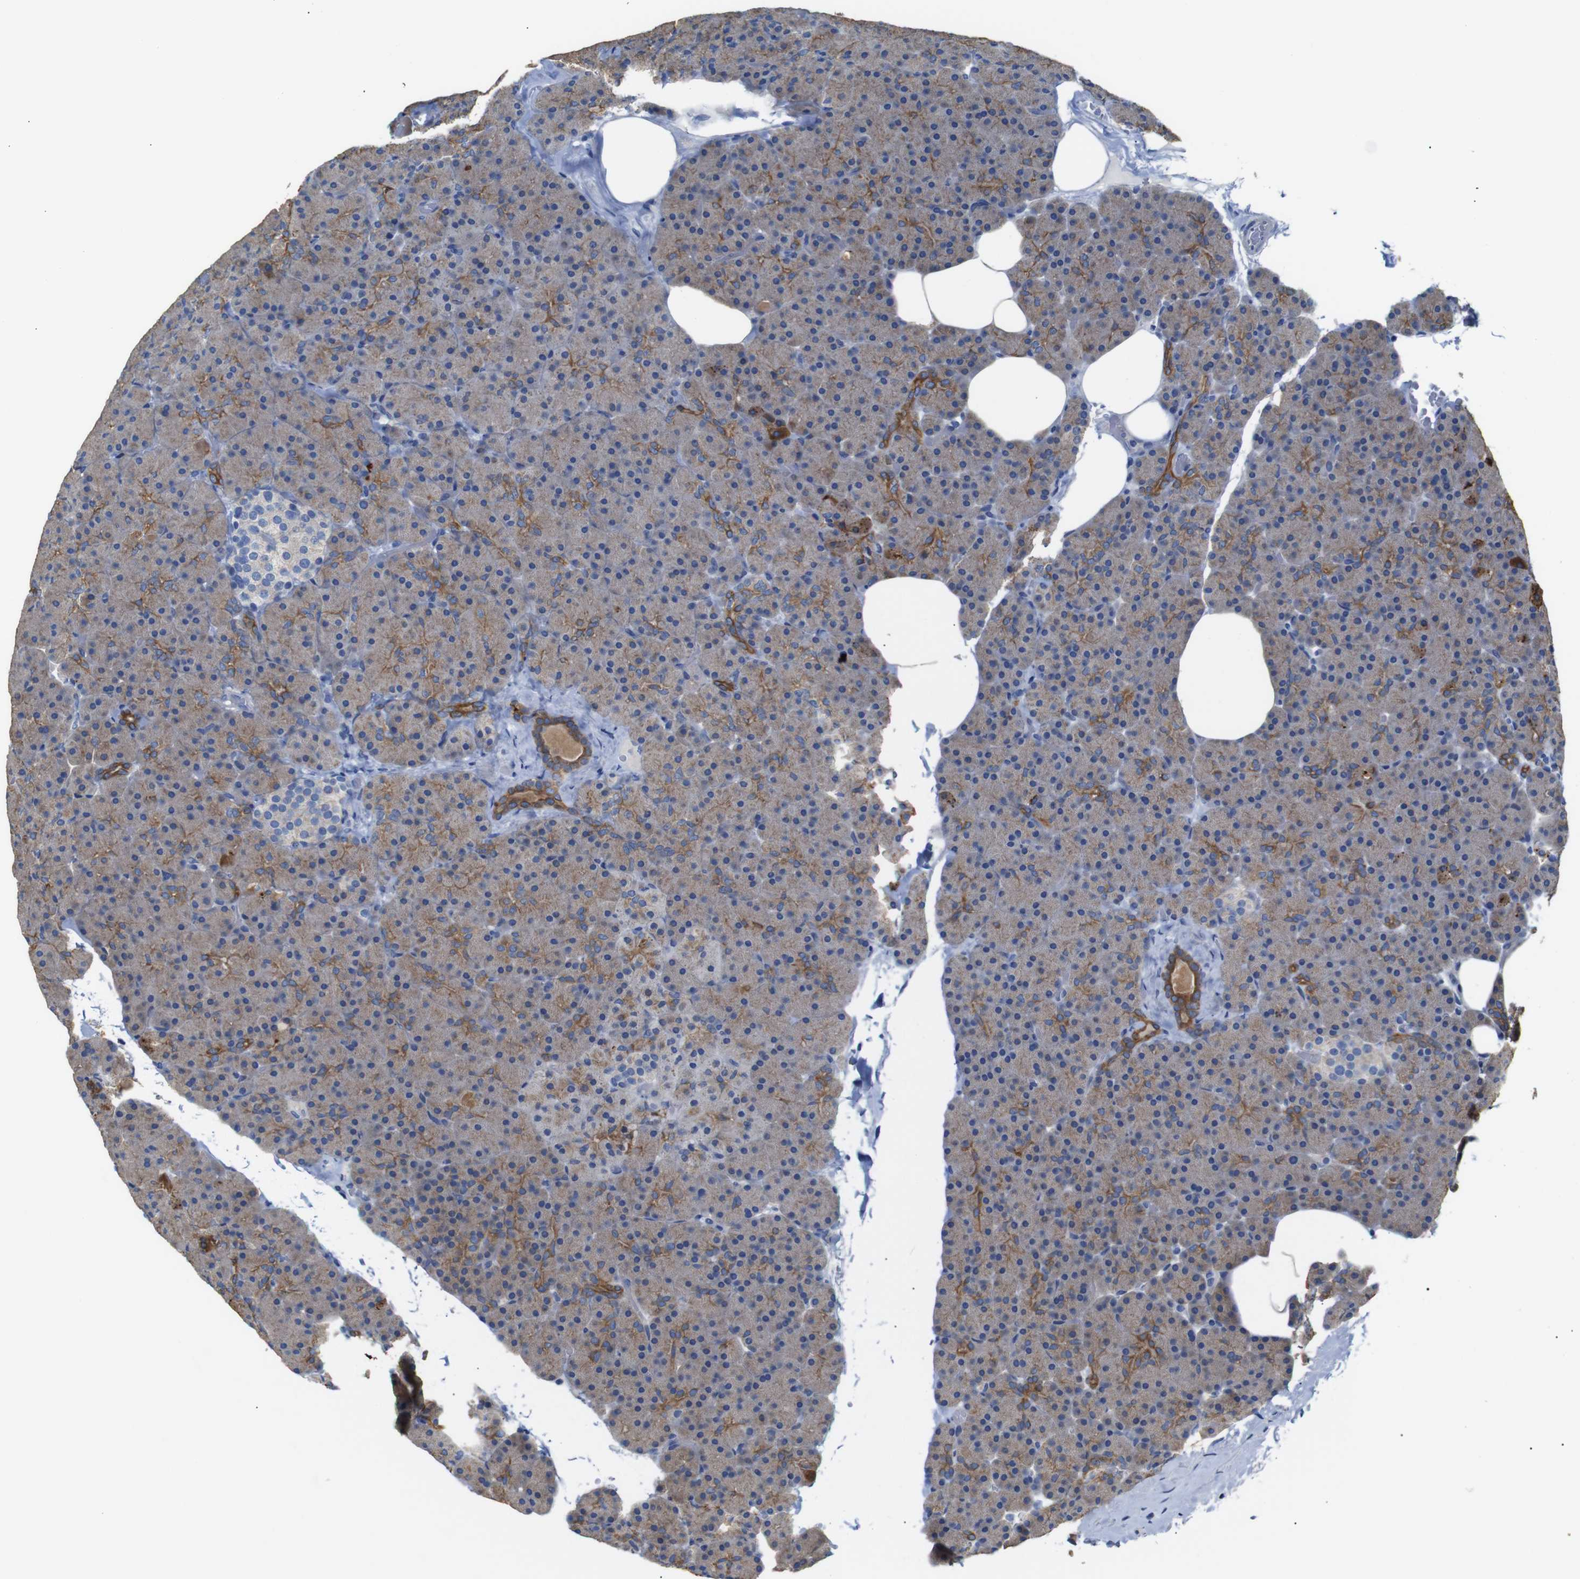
{"staining": {"intensity": "moderate", "quantity": ">75%", "location": "cytoplasmic/membranous"}, "tissue": "pancreas", "cell_type": "Exocrine glandular cells", "image_type": "normal", "snomed": [{"axis": "morphology", "description": "Normal tissue, NOS"}, {"axis": "topography", "description": "Pancreas"}], "caption": "A high-resolution micrograph shows immunohistochemistry (IHC) staining of benign pancreas, which demonstrates moderate cytoplasmic/membranous expression in approximately >75% of exocrine glandular cells.", "gene": "ALOX15", "patient": {"sex": "female", "age": 35}}